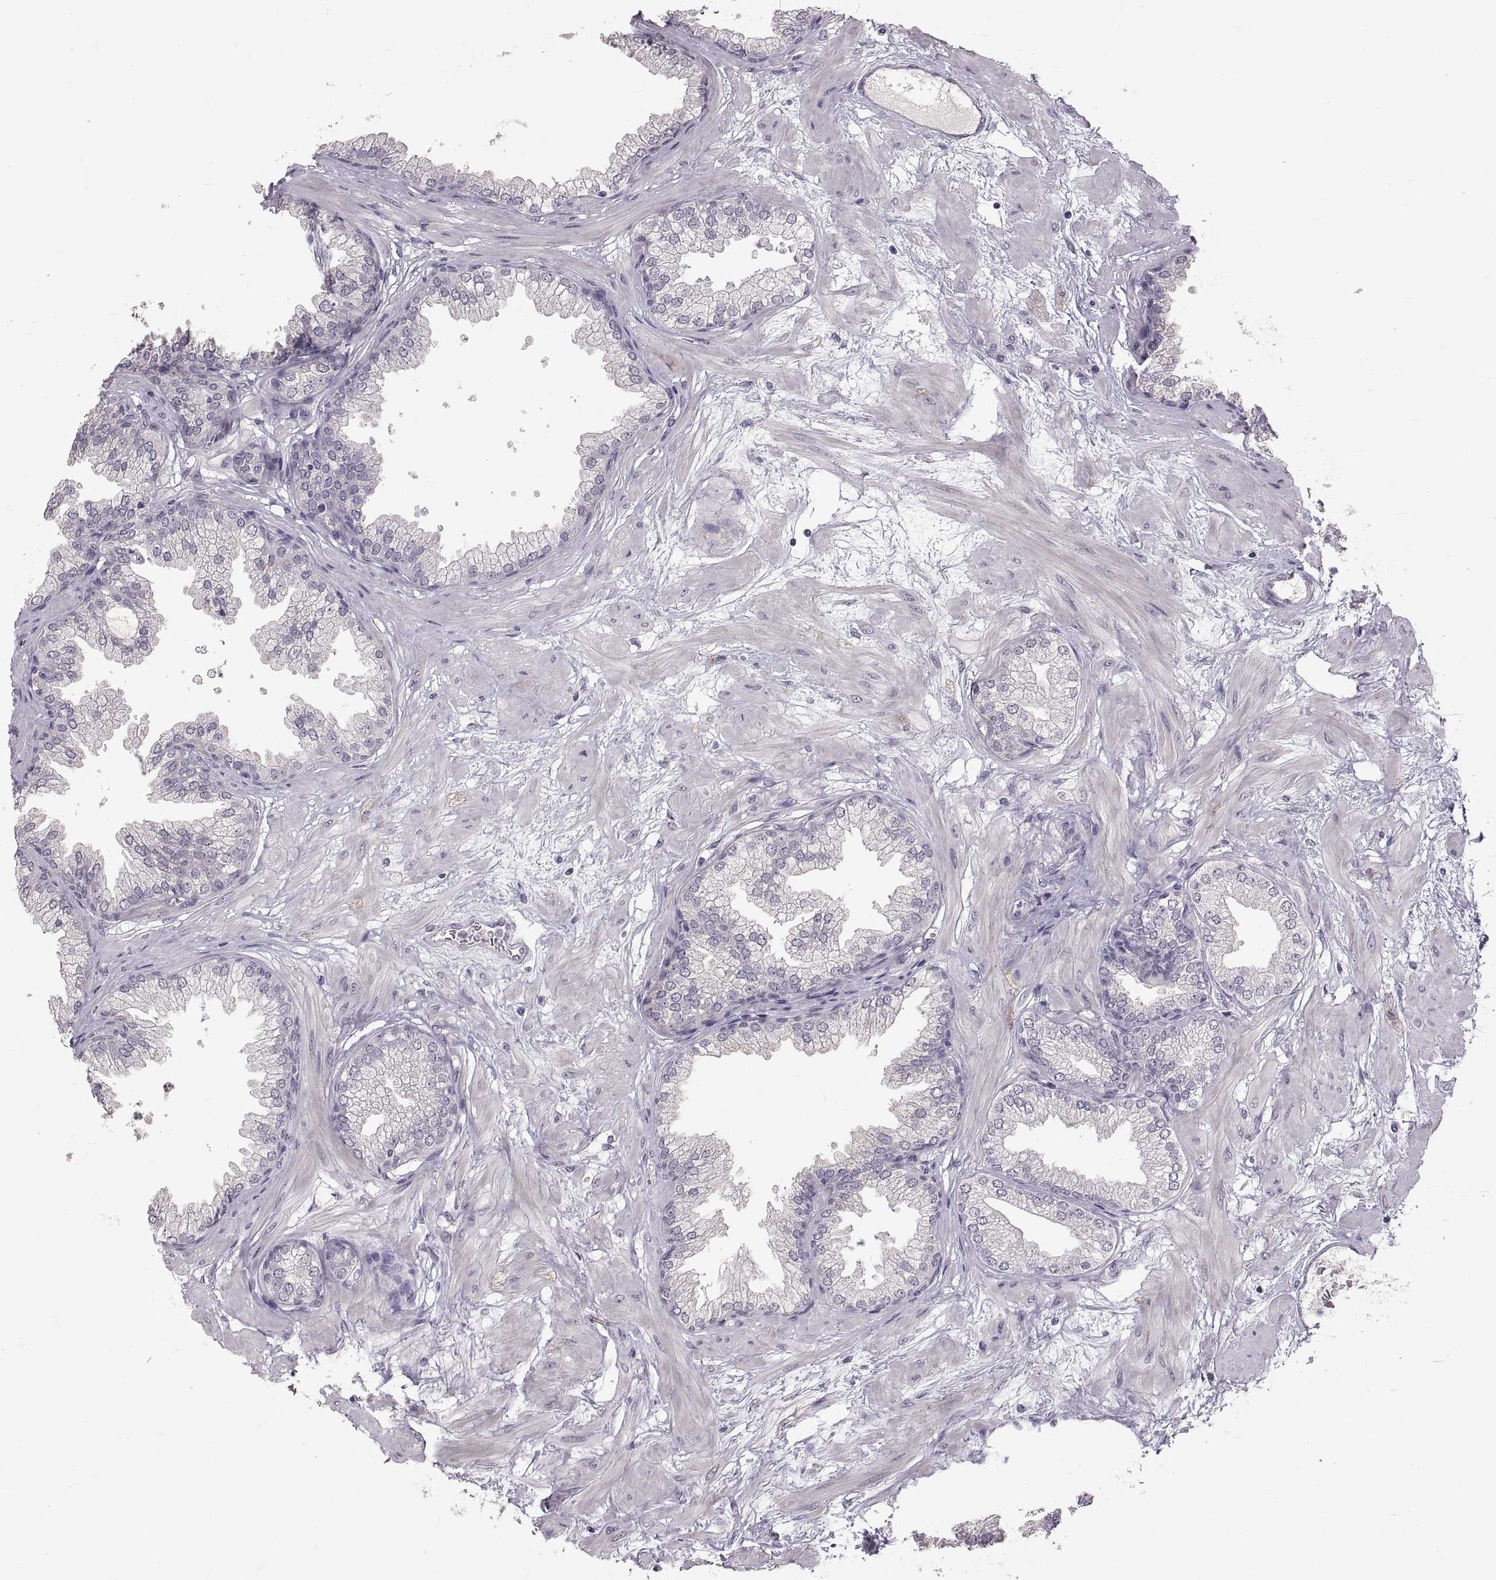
{"staining": {"intensity": "negative", "quantity": "none", "location": "none"}, "tissue": "prostate", "cell_type": "Glandular cells", "image_type": "normal", "snomed": [{"axis": "morphology", "description": "Normal tissue, NOS"}, {"axis": "topography", "description": "Prostate"}], "caption": "Immunohistochemistry micrograph of unremarkable prostate: prostate stained with DAB shows no significant protein staining in glandular cells.", "gene": "CDH2", "patient": {"sex": "male", "age": 37}}